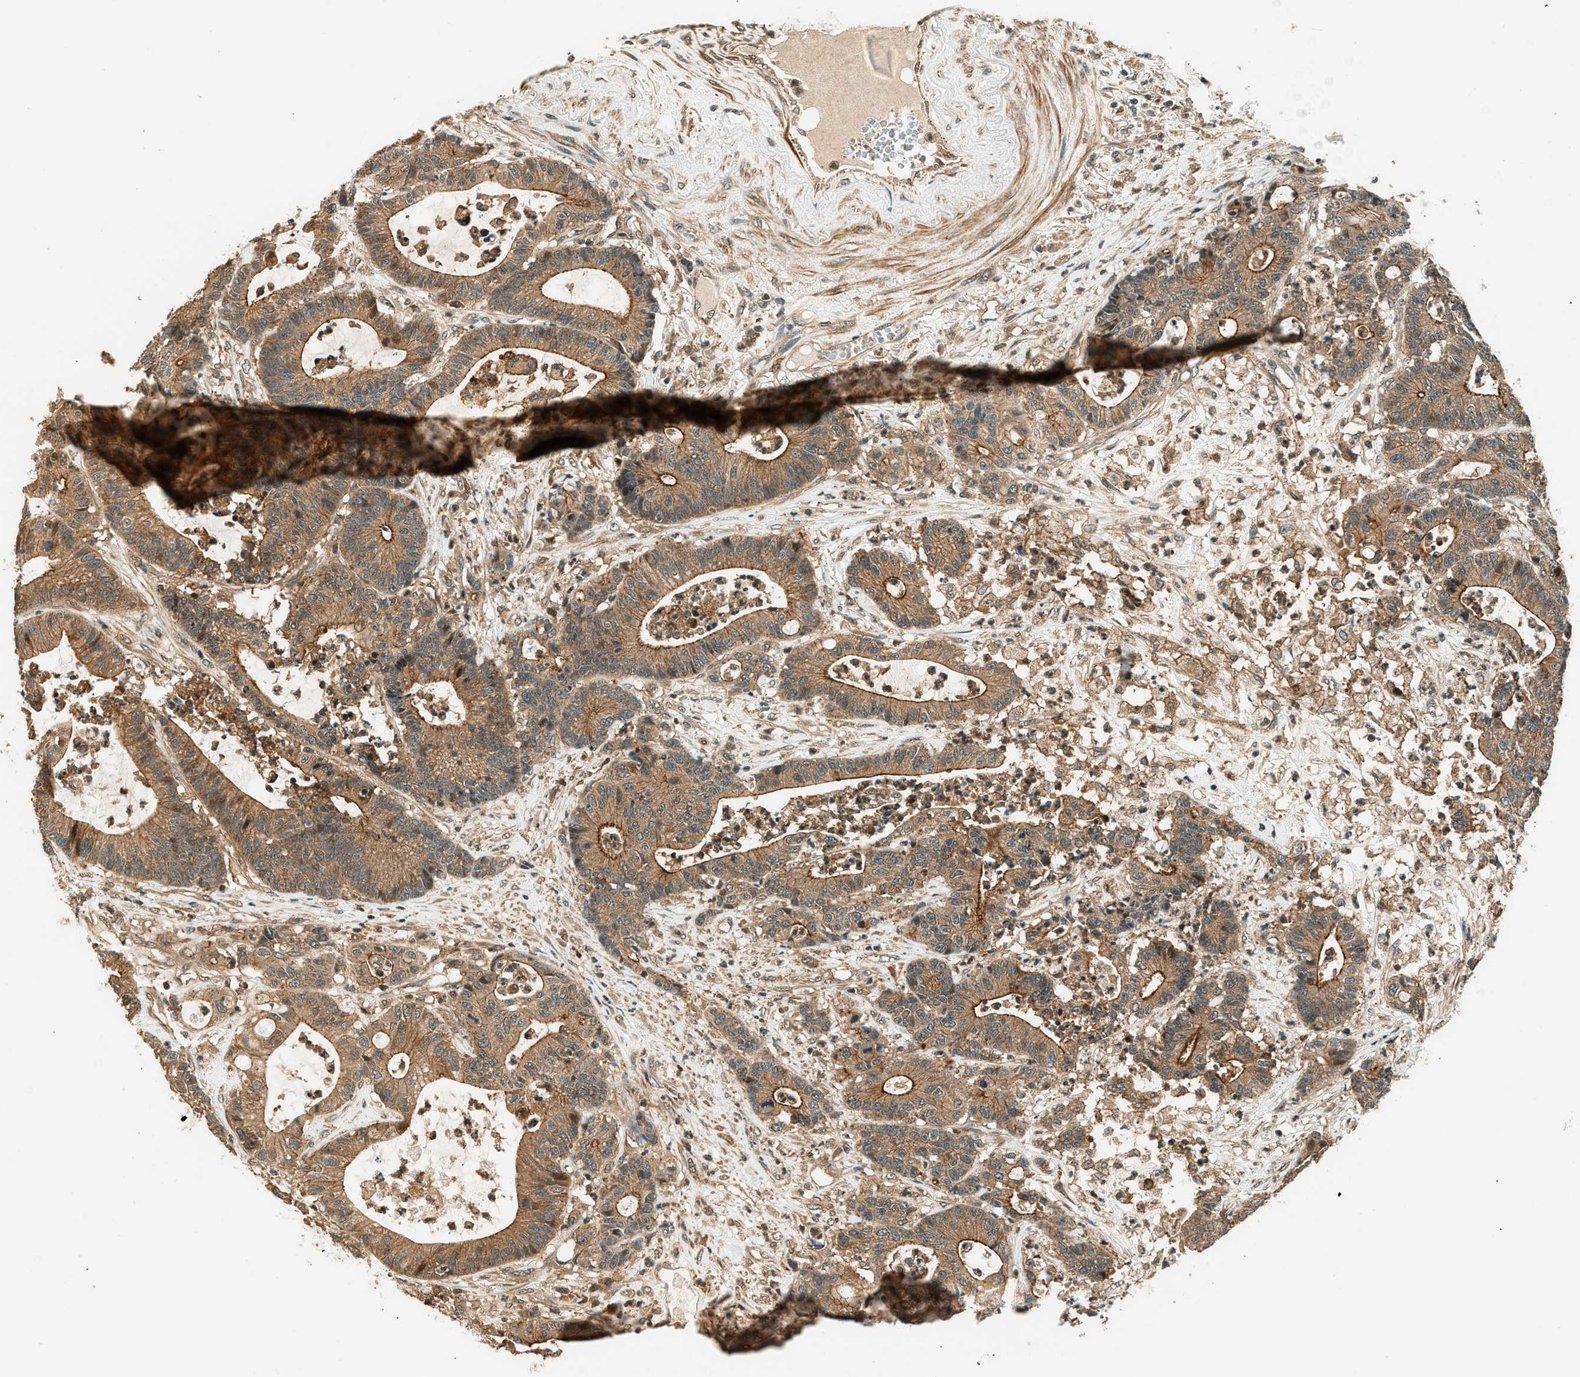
{"staining": {"intensity": "strong", "quantity": "25%-75%", "location": "cytoplasmic/membranous"}, "tissue": "colorectal cancer", "cell_type": "Tumor cells", "image_type": "cancer", "snomed": [{"axis": "morphology", "description": "Adenocarcinoma, NOS"}, {"axis": "topography", "description": "Colon"}], "caption": "Colorectal adenocarcinoma was stained to show a protein in brown. There is high levels of strong cytoplasmic/membranous staining in about 25%-75% of tumor cells. (DAB (3,3'-diaminobenzidine) = brown stain, brightfield microscopy at high magnification).", "gene": "ARHGEF11", "patient": {"sex": "female", "age": 84}}